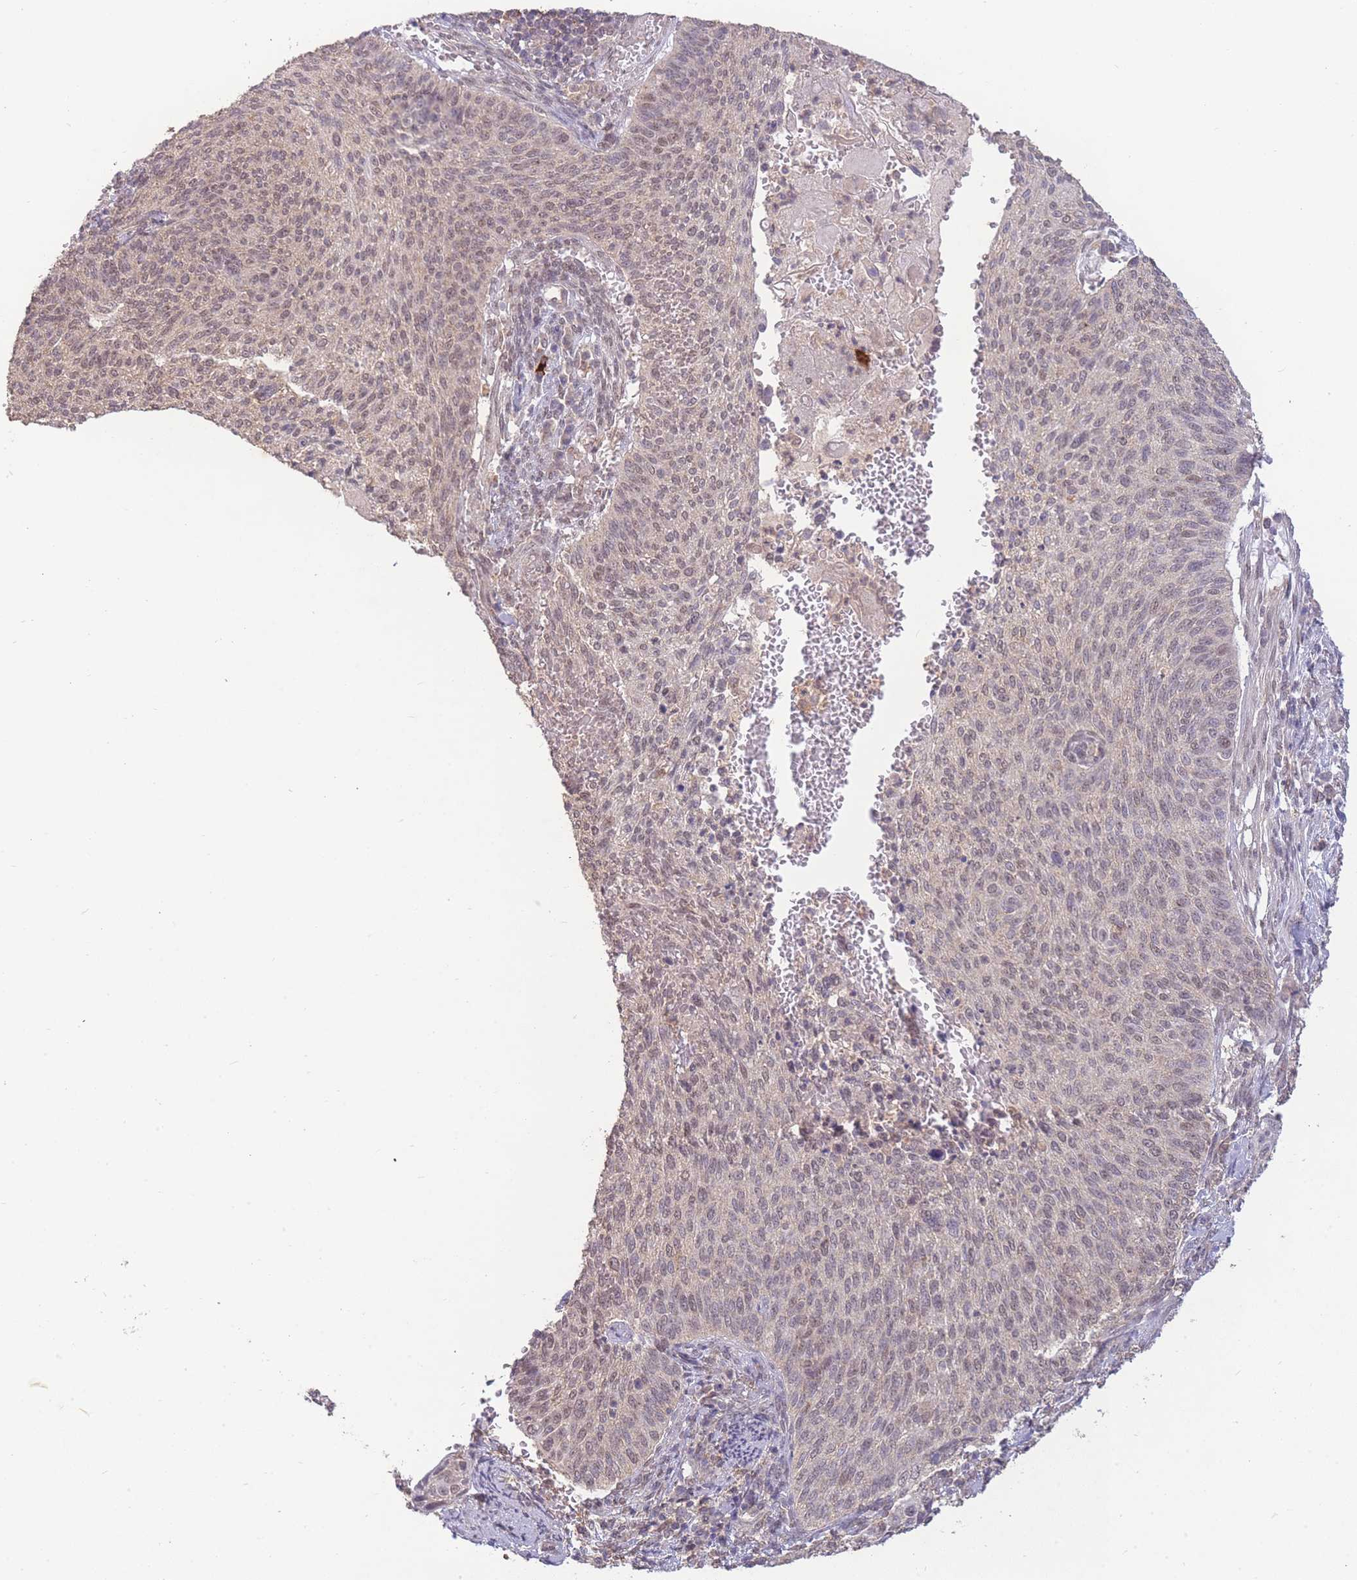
{"staining": {"intensity": "weak", "quantity": ">75%", "location": "nuclear"}, "tissue": "cervical cancer", "cell_type": "Tumor cells", "image_type": "cancer", "snomed": [{"axis": "morphology", "description": "Squamous cell carcinoma, NOS"}, {"axis": "topography", "description": "Cervix"}], "caption": "Tumor cells show weak nuclear staining in about >75% of cells in cervical cancer.", "gene": "RNF144B", "patient": {"sex": "female", "age": 70}}